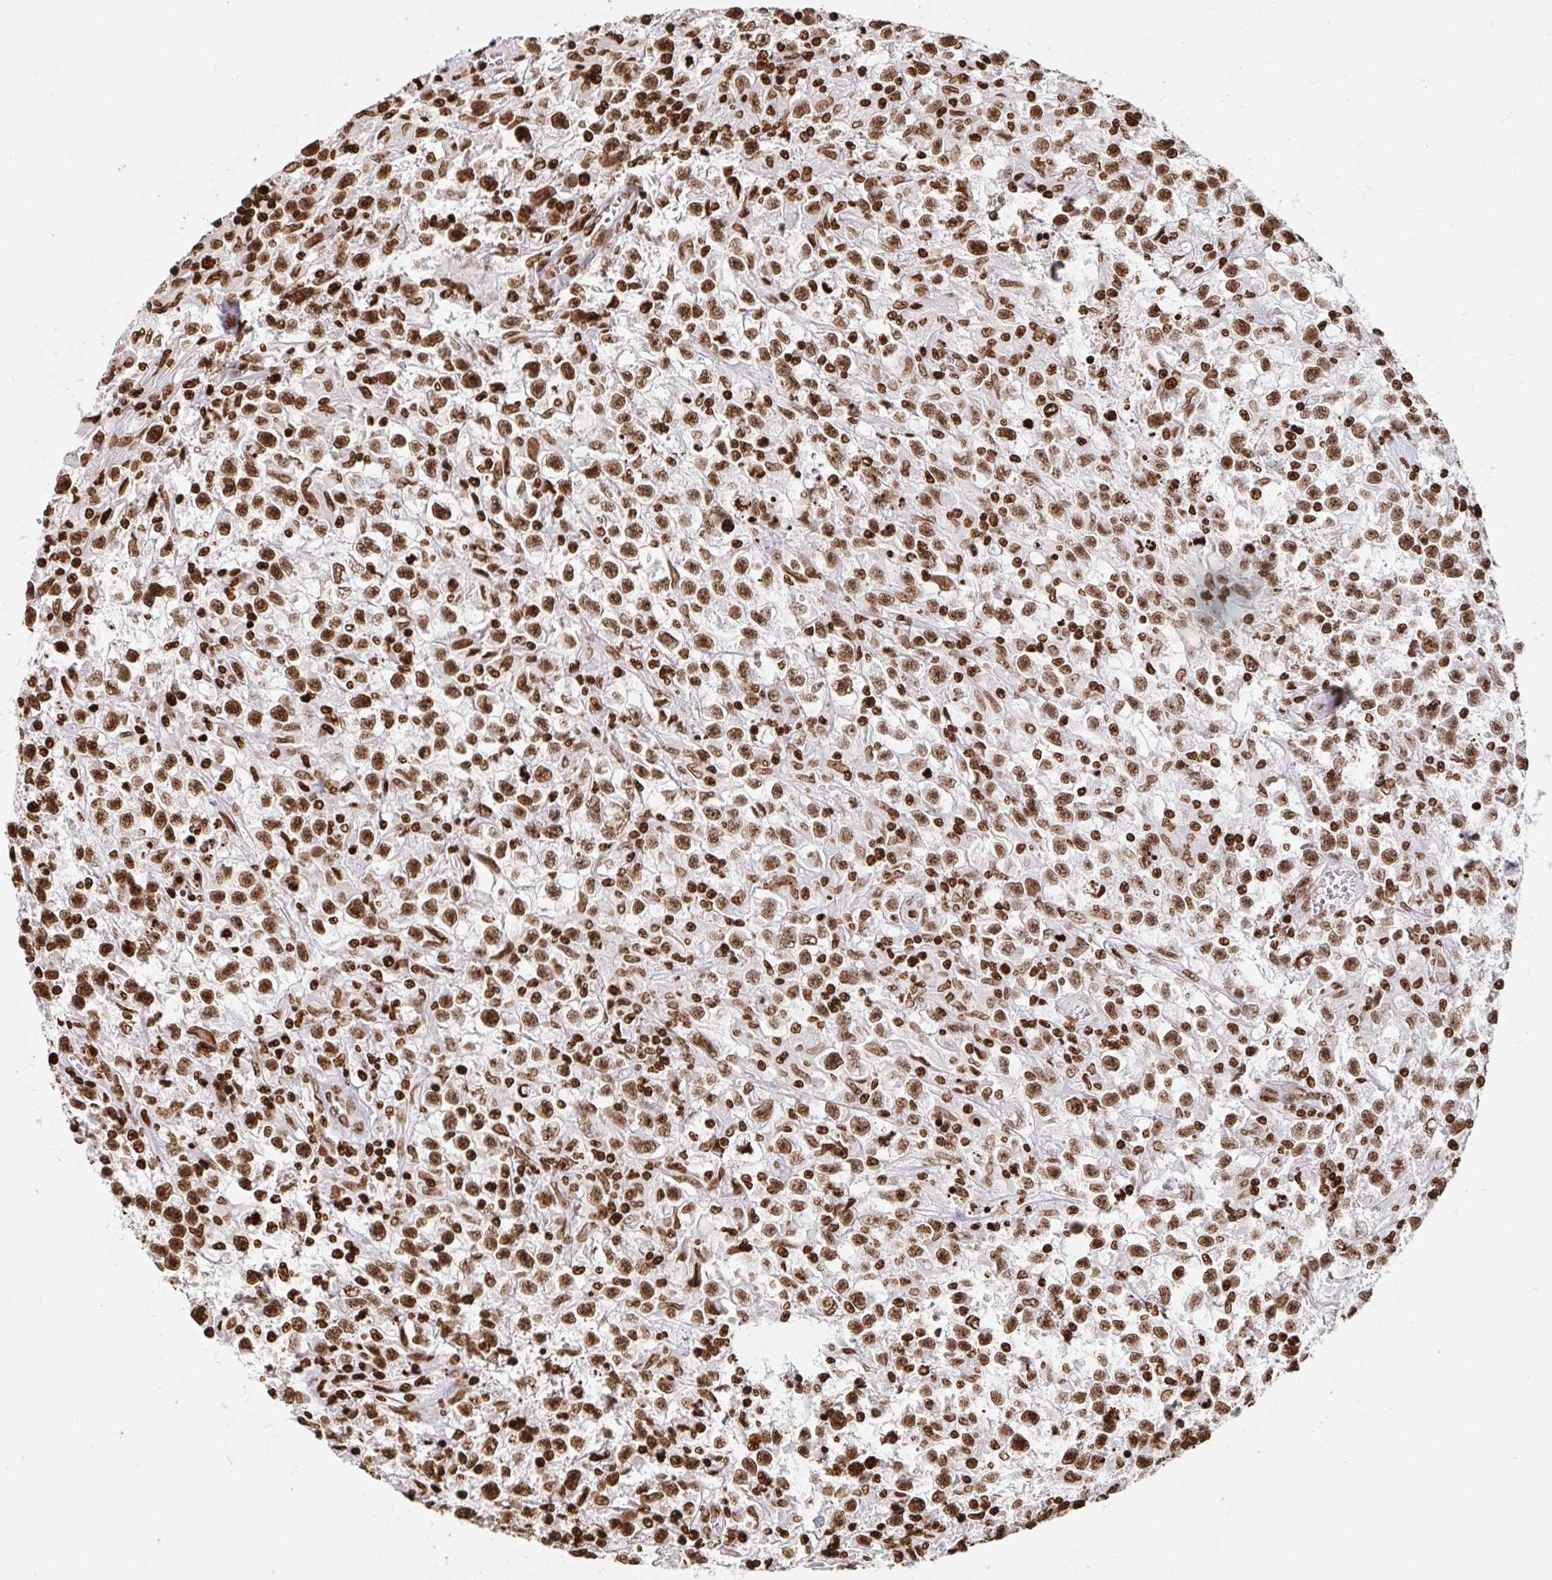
{"staining": {"intensity": "strong", "quantity": ">75%", "location": "nuclear"}, "tissue": "testis cancer", "cell_type": "Tumor cells", "image_type": "cancer", "snomed": [{"axis": "morphology", "description": "Seminoma, NOS"}, {"axis": "topography", "description": "Testis"}], "caption": "The photomicrograph exhibits staining of testis seminoma, revealing strong nuclear protein expression (brown color) within tumor cells.", "gene": "H2BC5", "patient": {"sex": "male", "age": 31}}